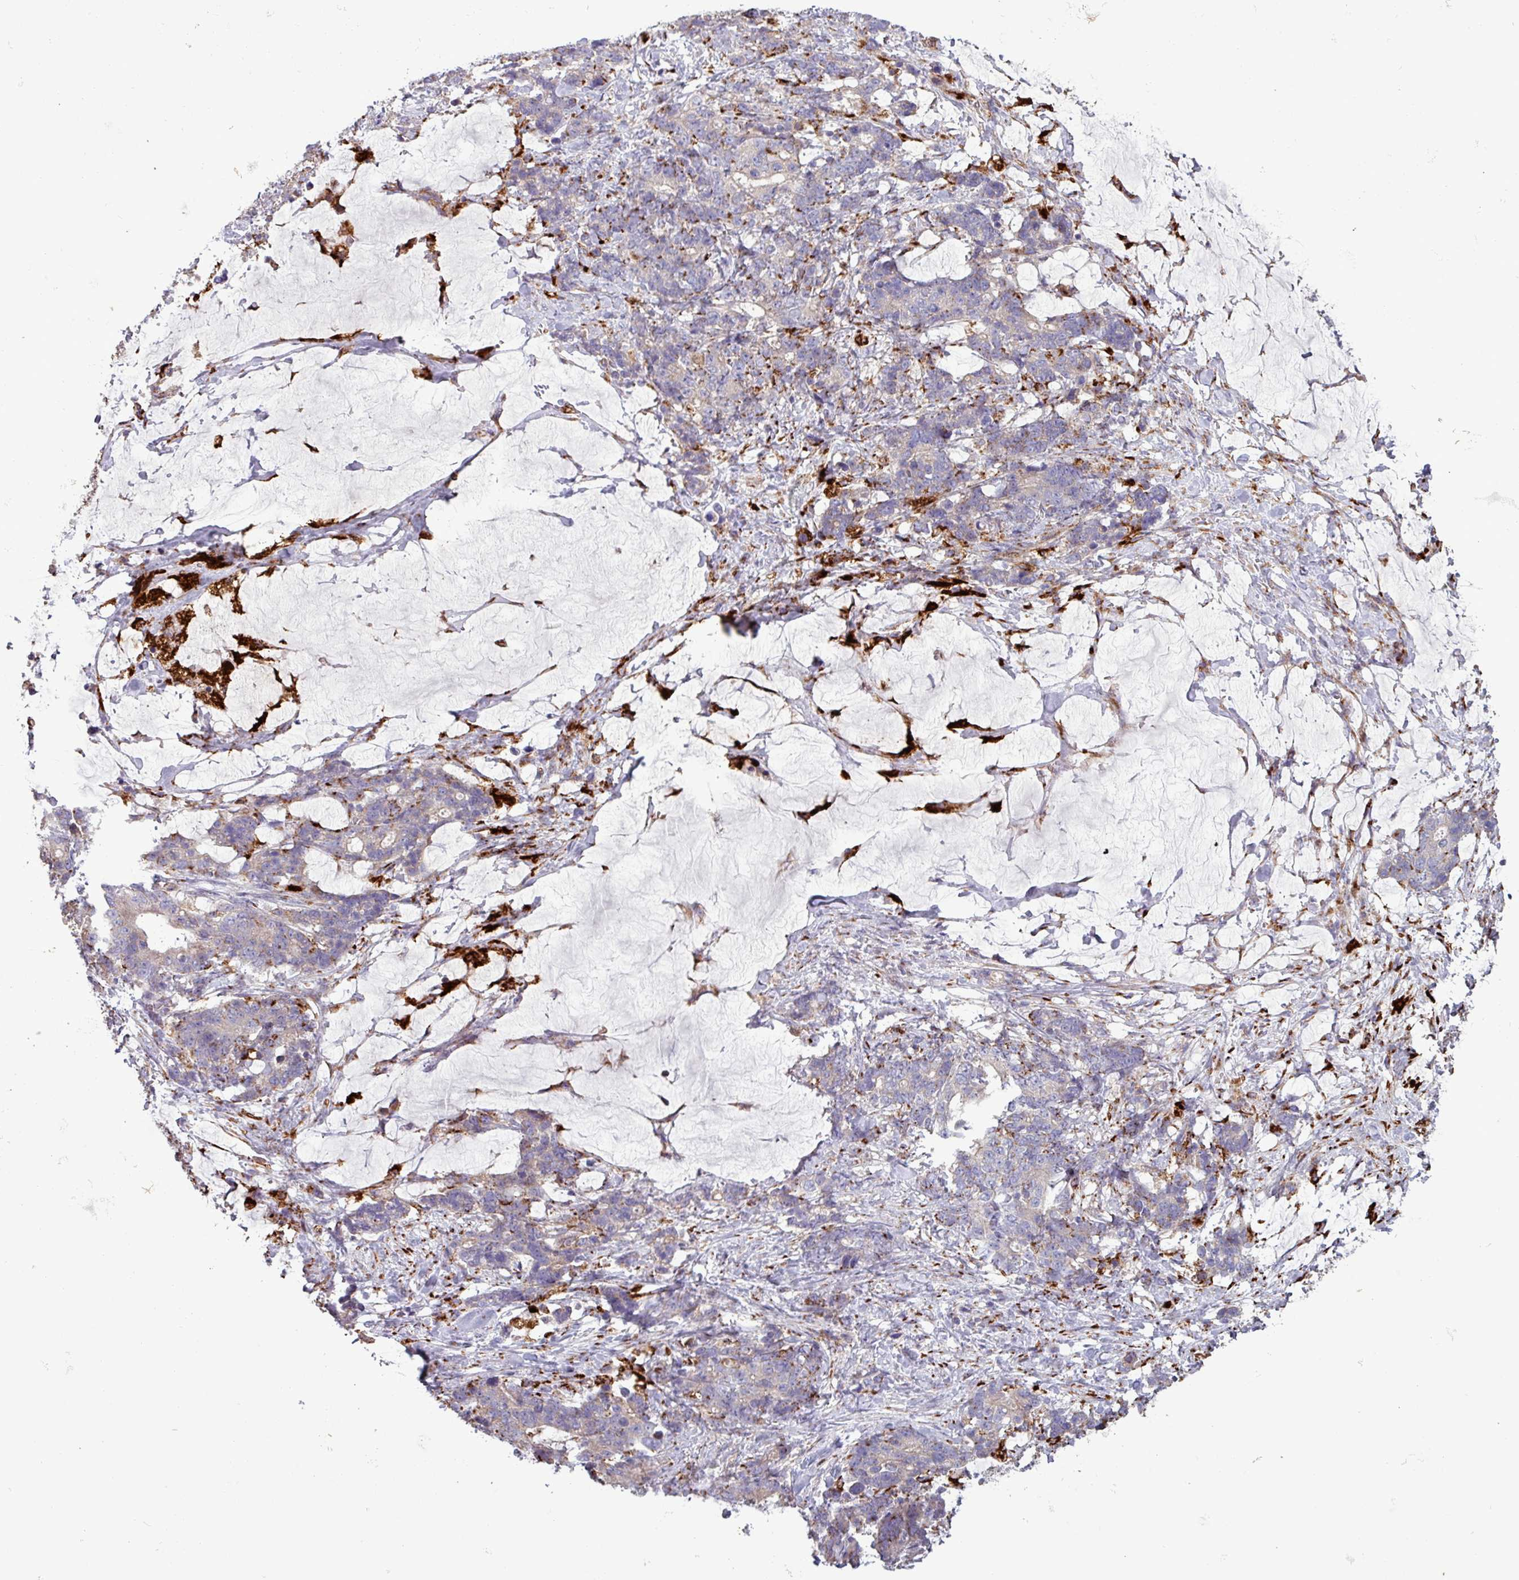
{"staining": {"intensity": "moderate", "quantity": "<25%", "location": "cytoplasmic/membranous"}, "tissue": "stomach cancer", "cell_type": "Tumor cells", "image_type": "cancer", "snomed": [{"axis": "morphology", "description": "Normal tissue, NOS"}, {"axis": "morphology", "description": "Adenocarcinoma, NOS"}, {"axis": "topography", "description": "Stomach"}], "caption": "High-magnification brightfield microscopy of adenocarcinoma (stomach) stained with DAB (brown) and counterstained with hematoxylin (blue). tumor cells exhibit moderate cytoplasmic/membranous expression is identified in about<25% of cells.", "gene": "PLIN2", "patient": {"sex": "female", "age": 64}}